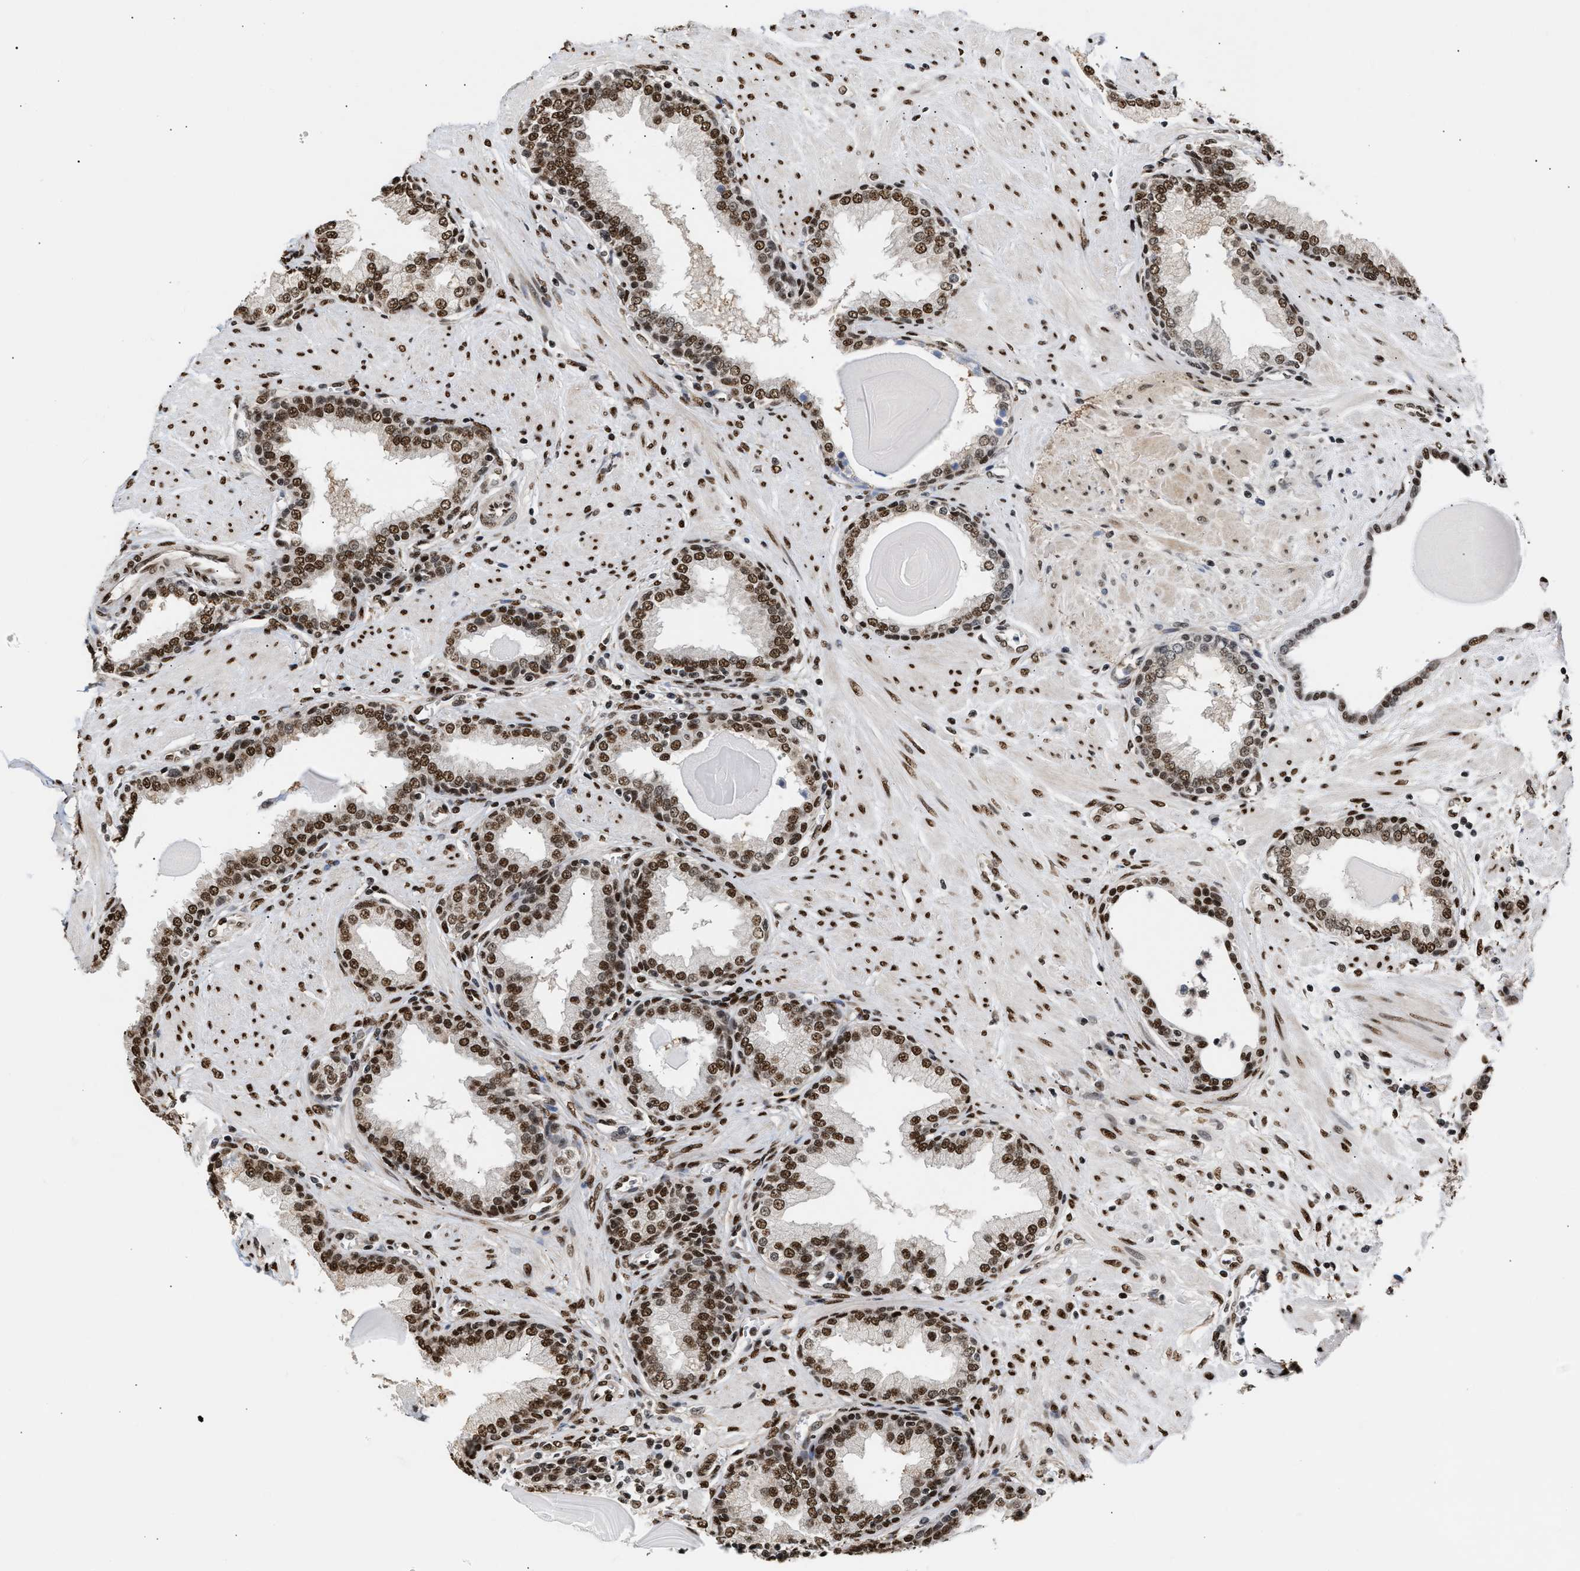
{"staining": {"intensity": "strong", "quantity": ">75%", "location": "nuclear"}, "tissue": "prostate", "cell_type": "Glandular cells", "image_type": "normal", "snomed": [{"axis": "morphology", "description": "Normal tissue, NOS"}, {"axis": "topography", "description": "Prostate"}], "caption": "Immunohistochemistry (IHC) of normal human prostate demonstrates high levels of strong nuclear positivity in about >75% of glandular cells. (brown staining indicates protein expression, while blue staining denotes nuclei).", "gene": "PSIP1", "patient": {"sex": "male", "age": 51}}